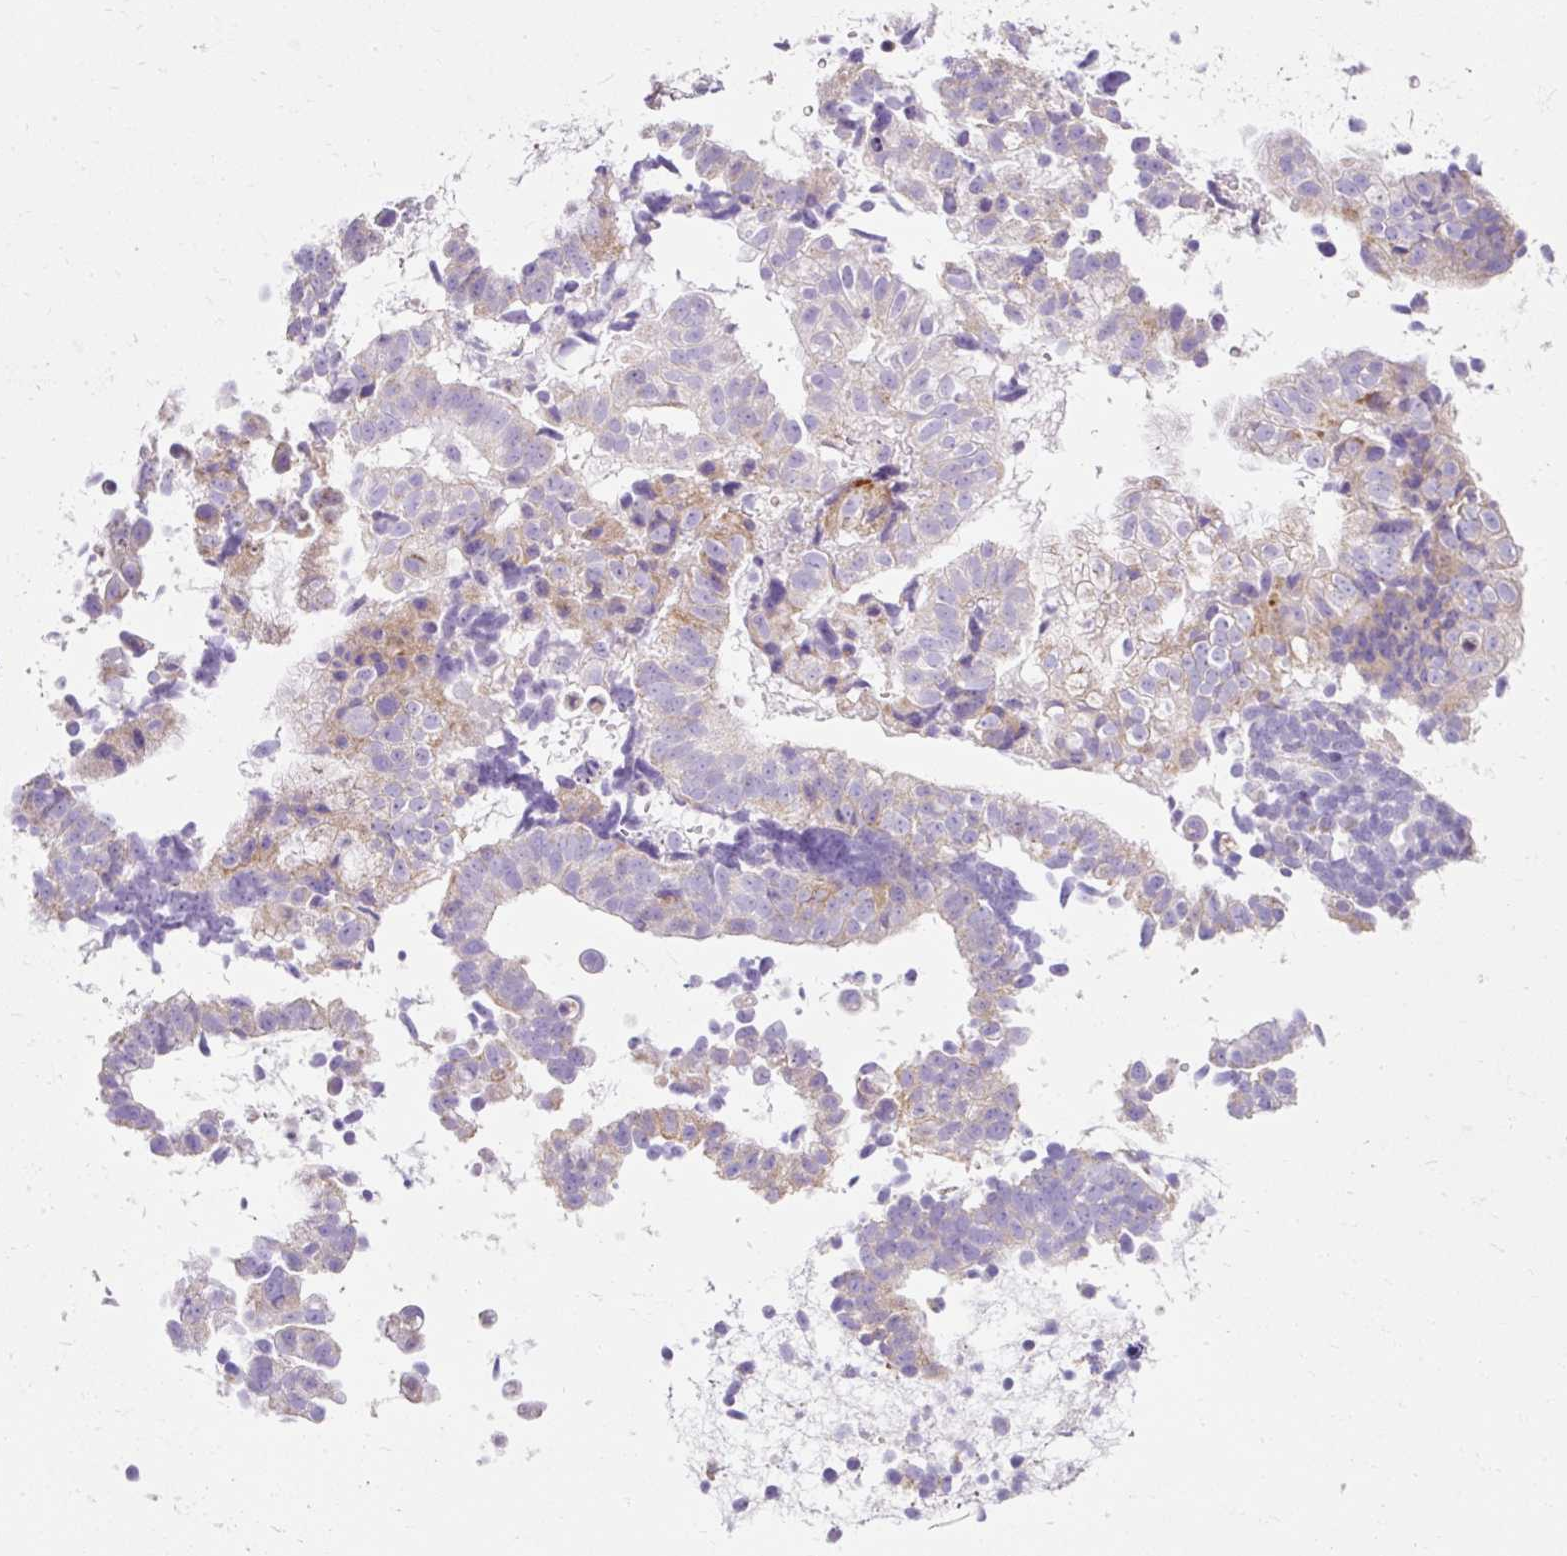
{"staining": {"intensity": "weak", "quantity": "<25%", "location": "cytoplasmic/membranous"}, "tissue": "endometrial cancer", "cell_type": "Tumor cells", "image_type": "cancer", "snomed": [{"axis": "morphology", "description": "Adenocarcinoma, NOS"}, {"axis": "topography", "description": "Endometrium"}], "caption": "This is an IHC micrograph of endometrial cancer (adenocarcinoma). There is no positivity in tumor cells.", "gene": "PLPP2", "patient": {"sex": "female", "age": 76}}